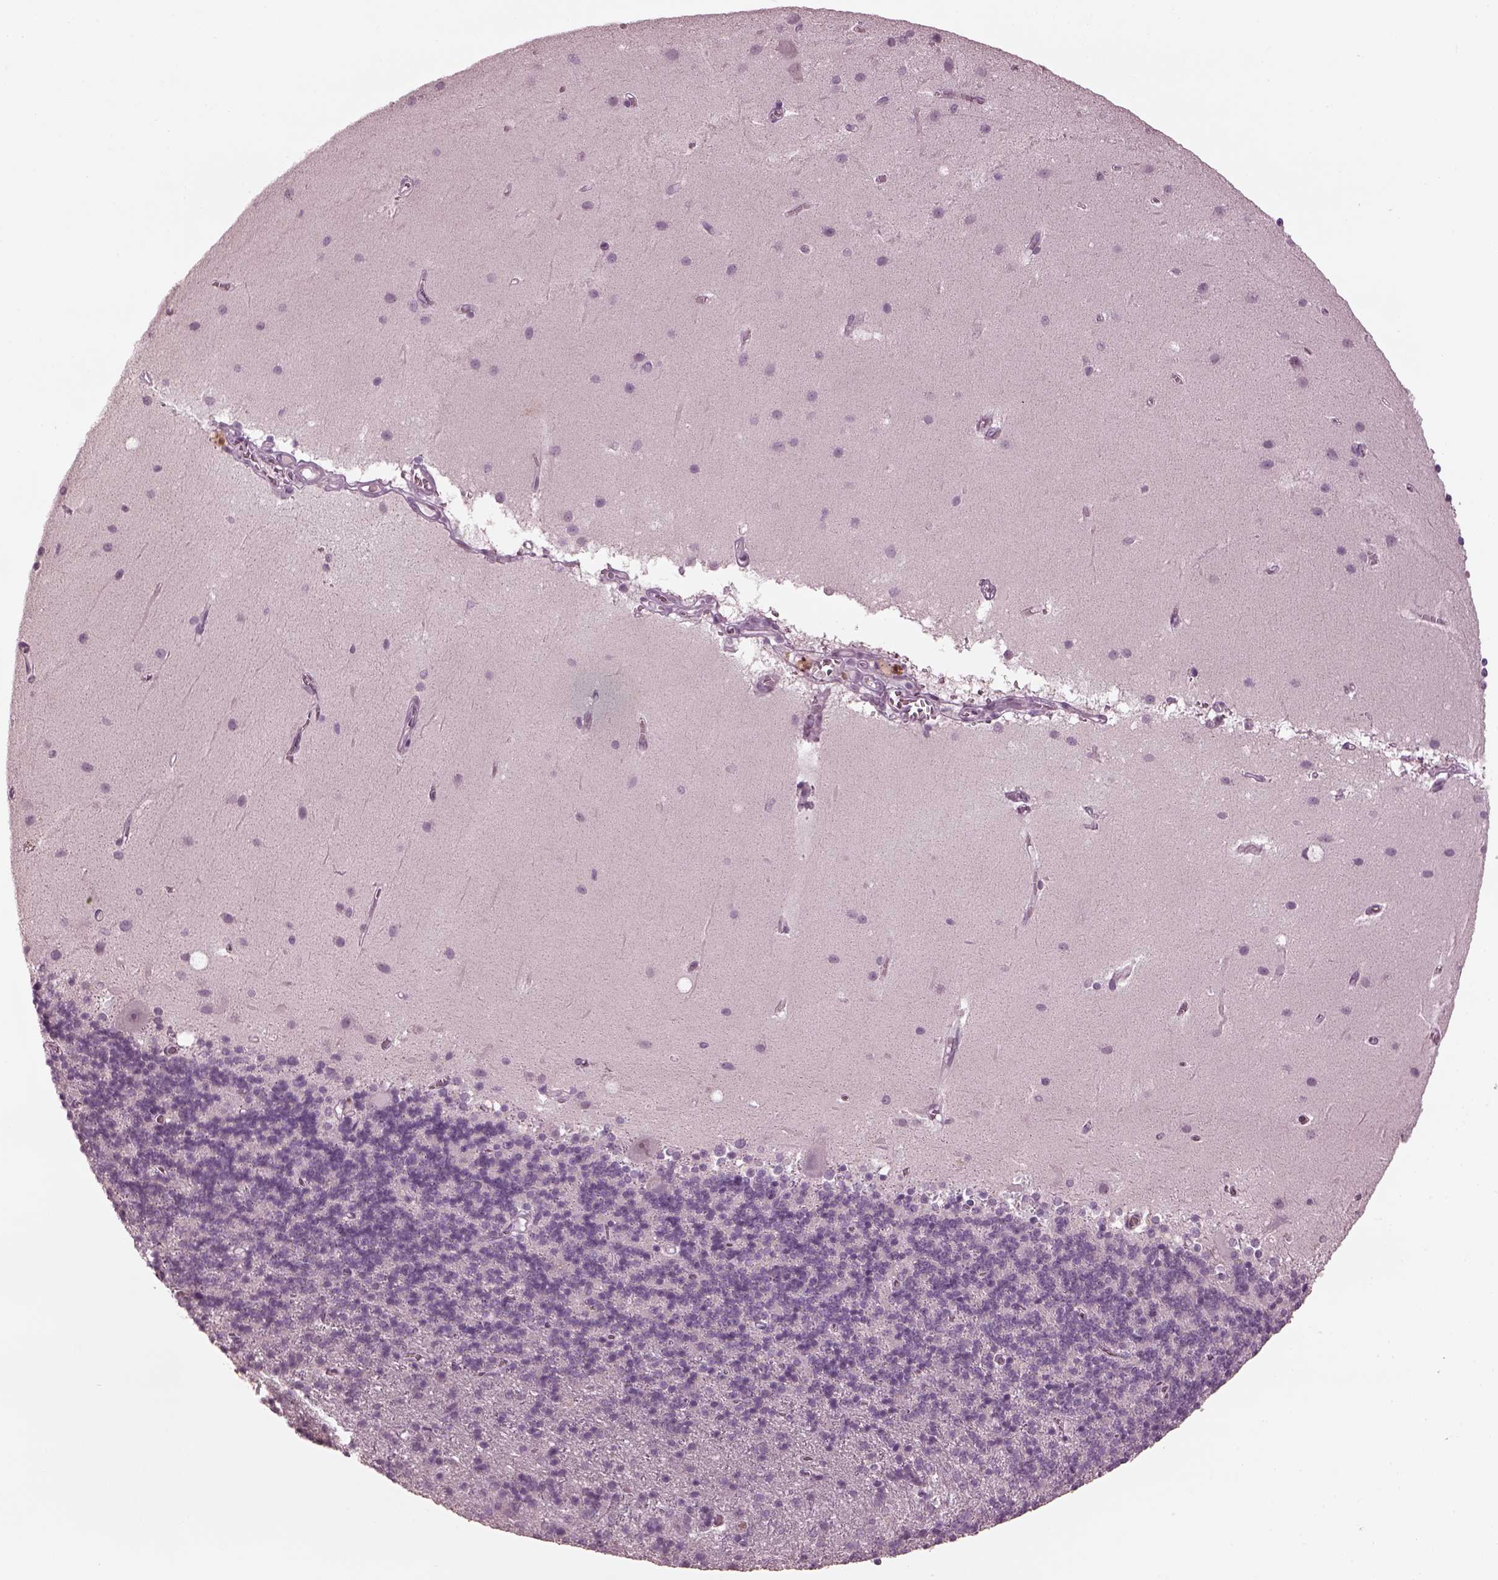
{"staining": {"intensity": "negative", "quantity": "none", "location": "none"}, "tissue": "cerebellum", "cell_type": "Cells in granular layer", "image_type": "normal", "snomed": [{"axis": "morphology", "description": "Normal tissue, NOS"}, {"axis": "topography", "description": "Cerebellum"}], "caption": "Immunohistochemistry of unremarkable human cerebellum reveals no staining in cells in granular layer. Nuclei are stained in blue.", "gene": "CCDC170", "patient": {"sex": "male", "age": 70}}